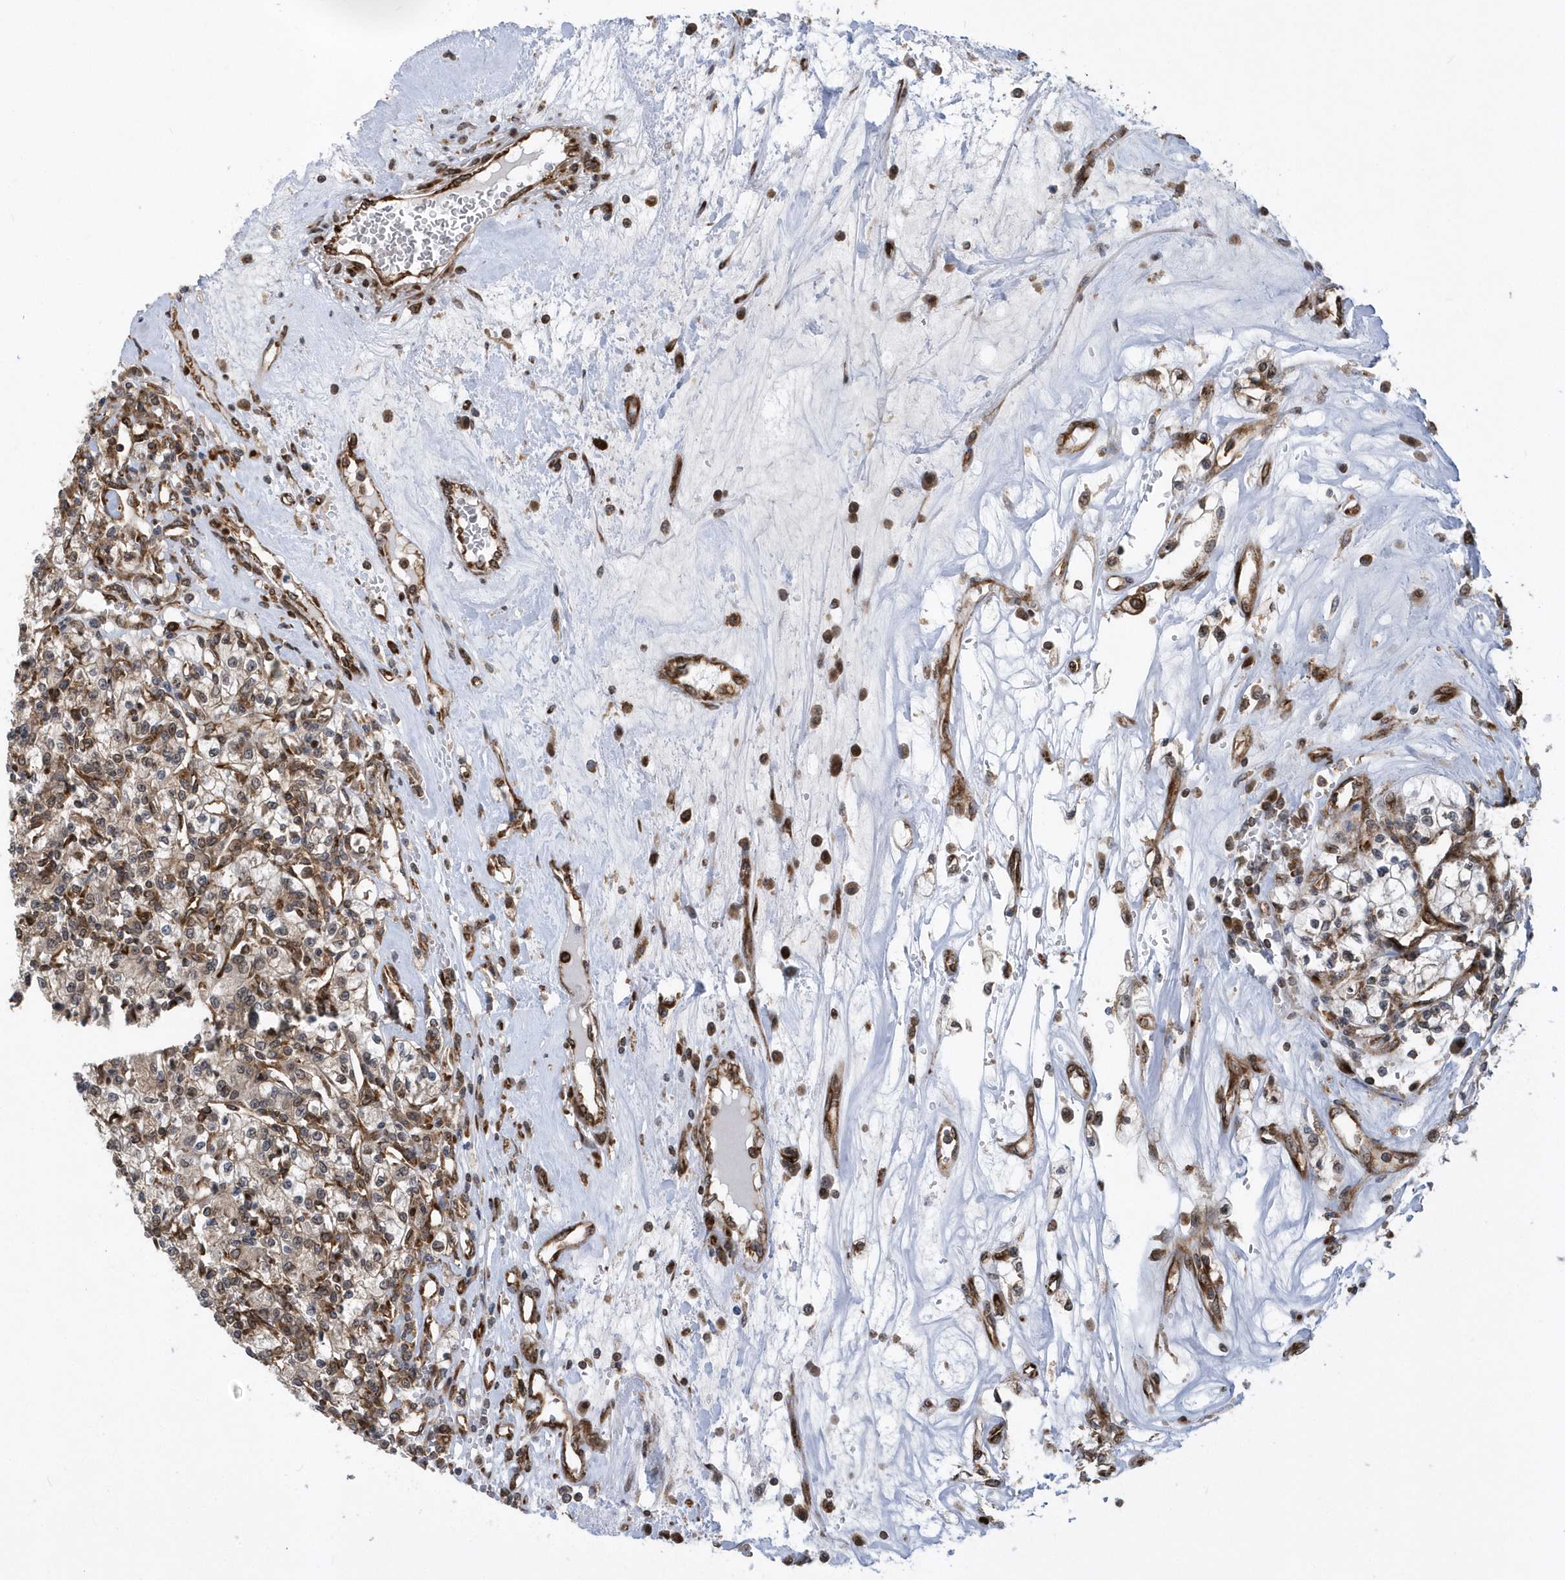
{"staining": {"intensity": "weak", "quantity": "<25%", "location": "cytoplasmic/membranous"}, "tissue": "renal cancer", "cell_type": "Tumor cells", "image_type": "cancer", "snomed": [{"axis": "morphology", "description": "Adenocarcinoma, NOS"}, {"axis": "topography", "description": "Kidney"}], "caption": "Protein analysis of renal adenocarcinoma demonstrates no significant expression in tumor cells. (Stains: DAB immunohistochemistry (IHC) with hematoxylin counter stain, Microscopy: brightfield microscopy at high magnification).", "gene": "PHF1", "patient": {"sex": "female", "age": 59}}